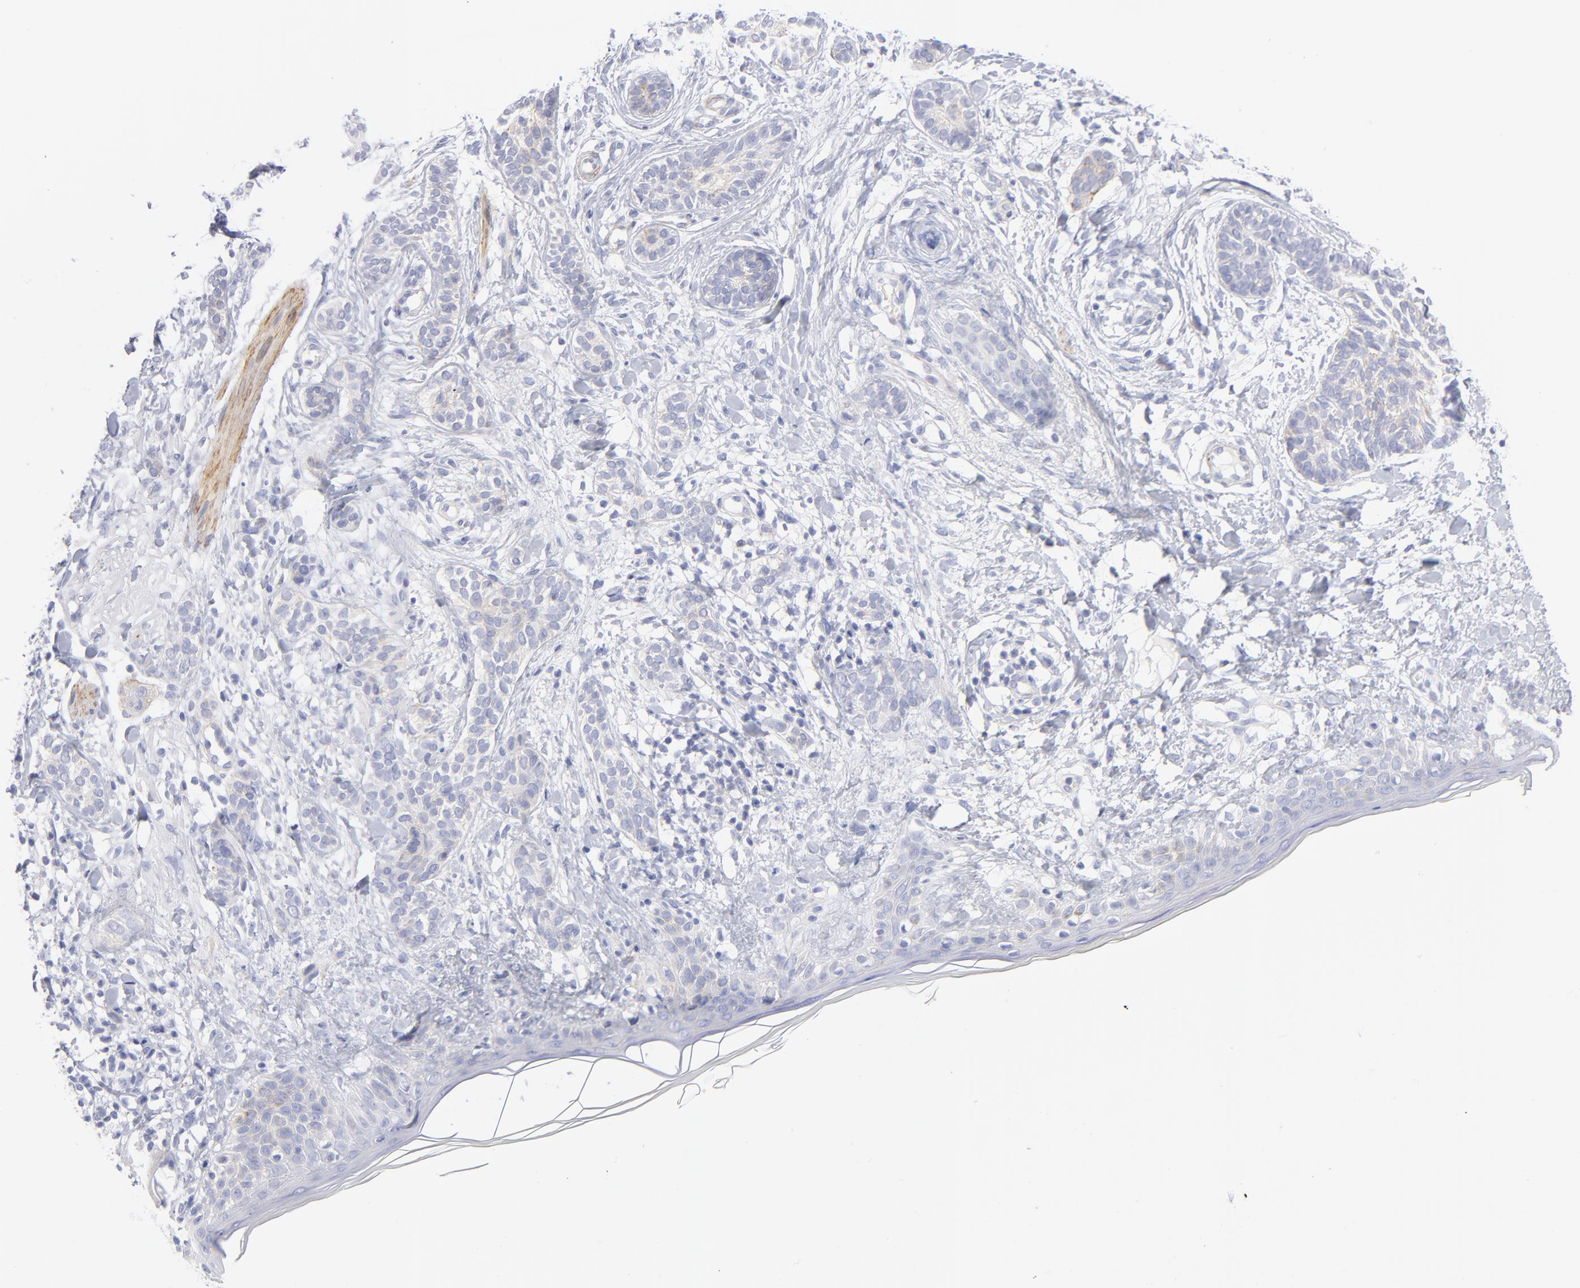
{"staining": {"intensity": "weak", "quantity": "25%-75%", "location": "cytoplasmic/membranous"}, "tissue": "skin cancer", "cell_type": "Tumor cells", "image_type": "cancer", "snomed": [{"axis": "morphology", "description": "Normal tissue, NOS"}, {"axis": "morphology", "description": "Basal cell carcinoma"}, {"axis": "topography", "description": "Skin"}], "caption": "Immunohistochemical staining of human skin basal cell carcinoma shows low levels of weak cytoplasmic/membranous protein staining in about 25%-75% of tumor cells.", "gene": "ACTA2", "patient": {"sex": "male", "age": 63}}